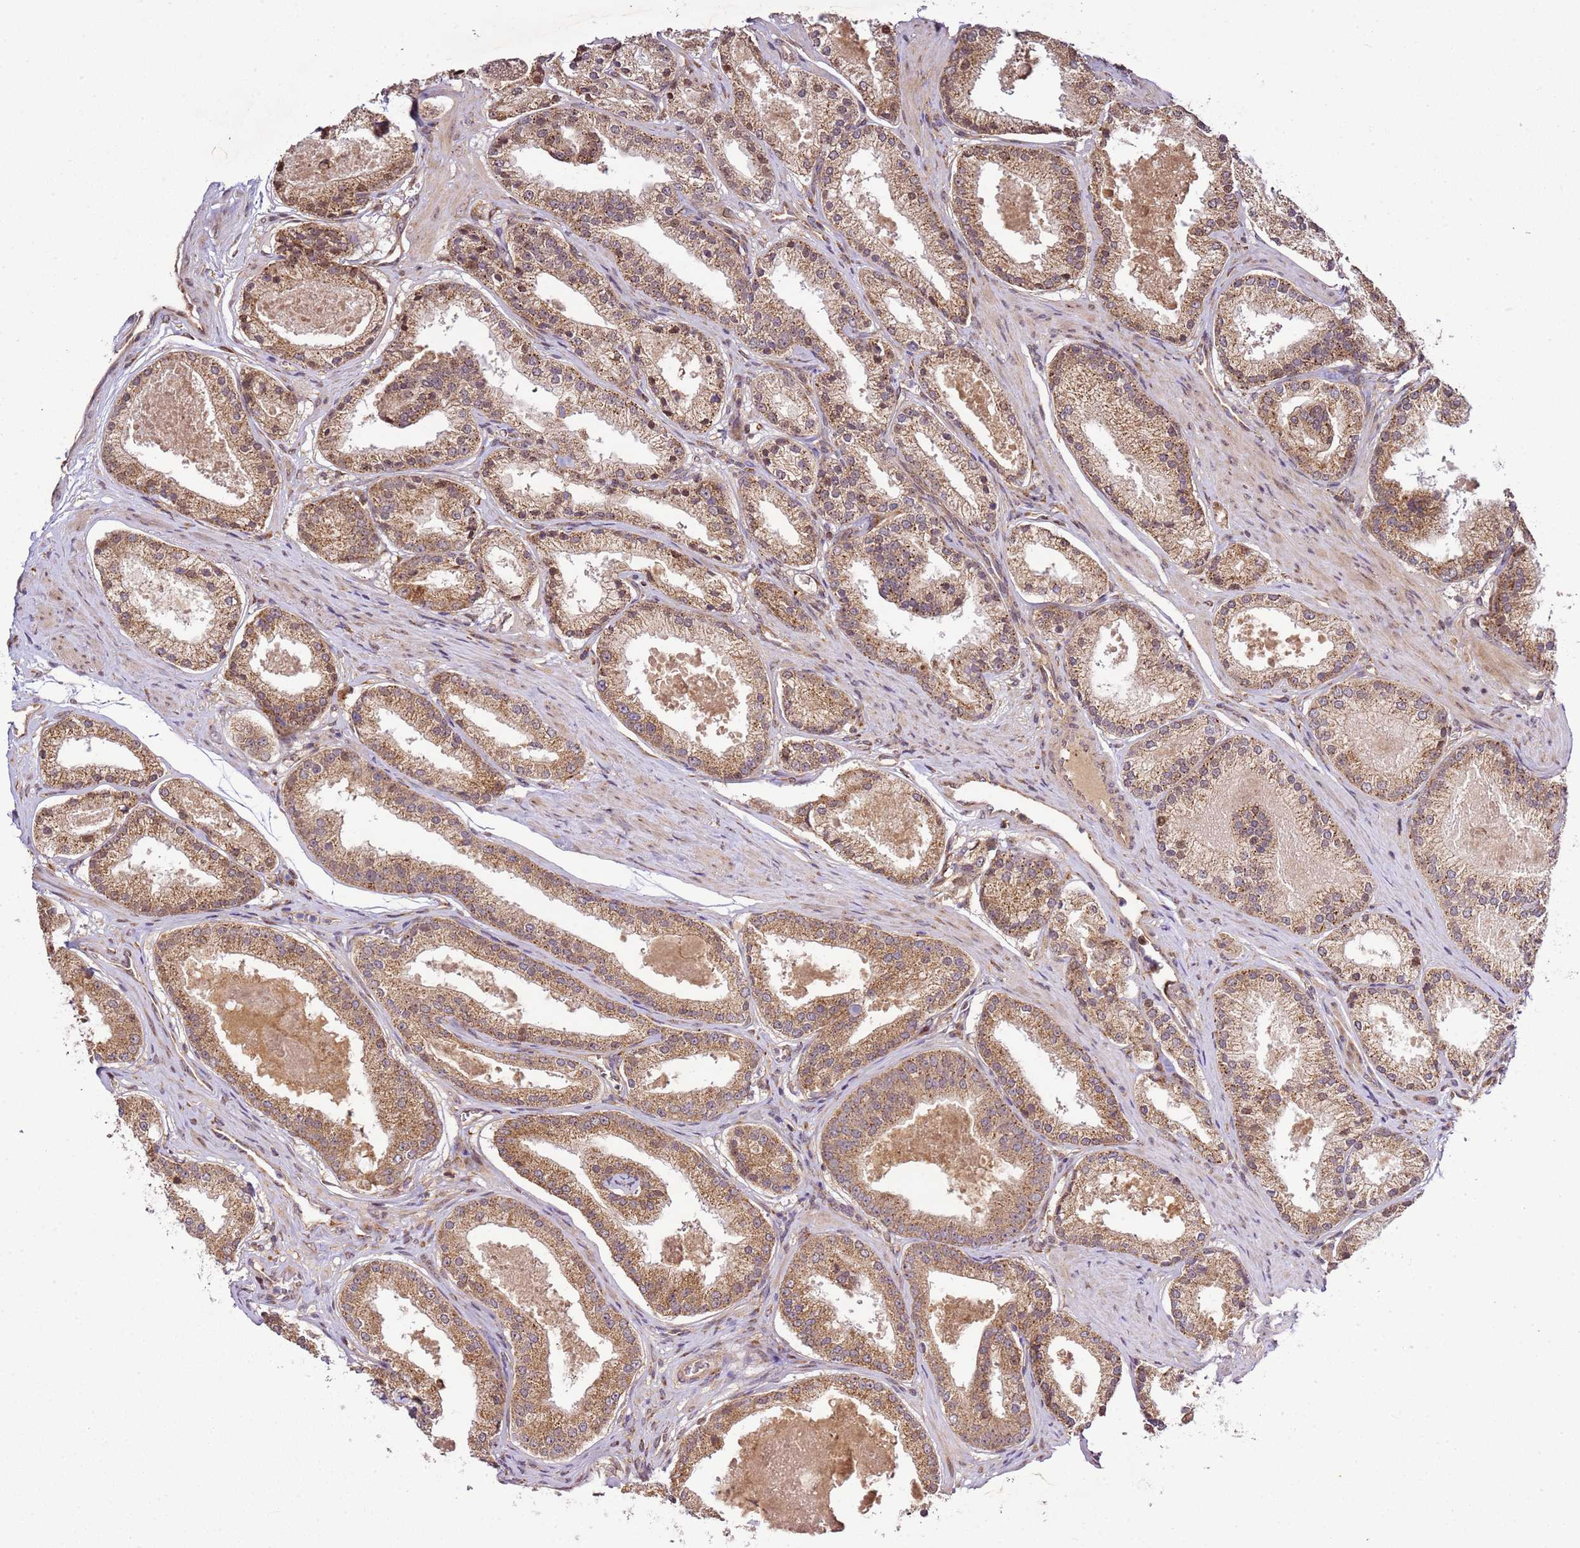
{"staining": {"intensity": "moderate", "quantity": ">75%", "location": "cytoplasmic/membranous"}, "tissue": "prostate cancer", "cell_type": "Tumor cells", "image_type": "cancer", "snomed": [{"axis": "morphology", "description": "Adenocarcinoma, Low grade"}, {"axis": "topography", "description": "Prostate"}], "caption": "IHC histopathology image of prostate cancer (low-grade adenocarcinoma) stained for a protein (brown), which demonstrates medium levels of moderate cytoplasmic/membranous staining in approximately >75% of tumor cells.", "gene": "RASA3", "patient": {"sex": "male", "age": 59}}